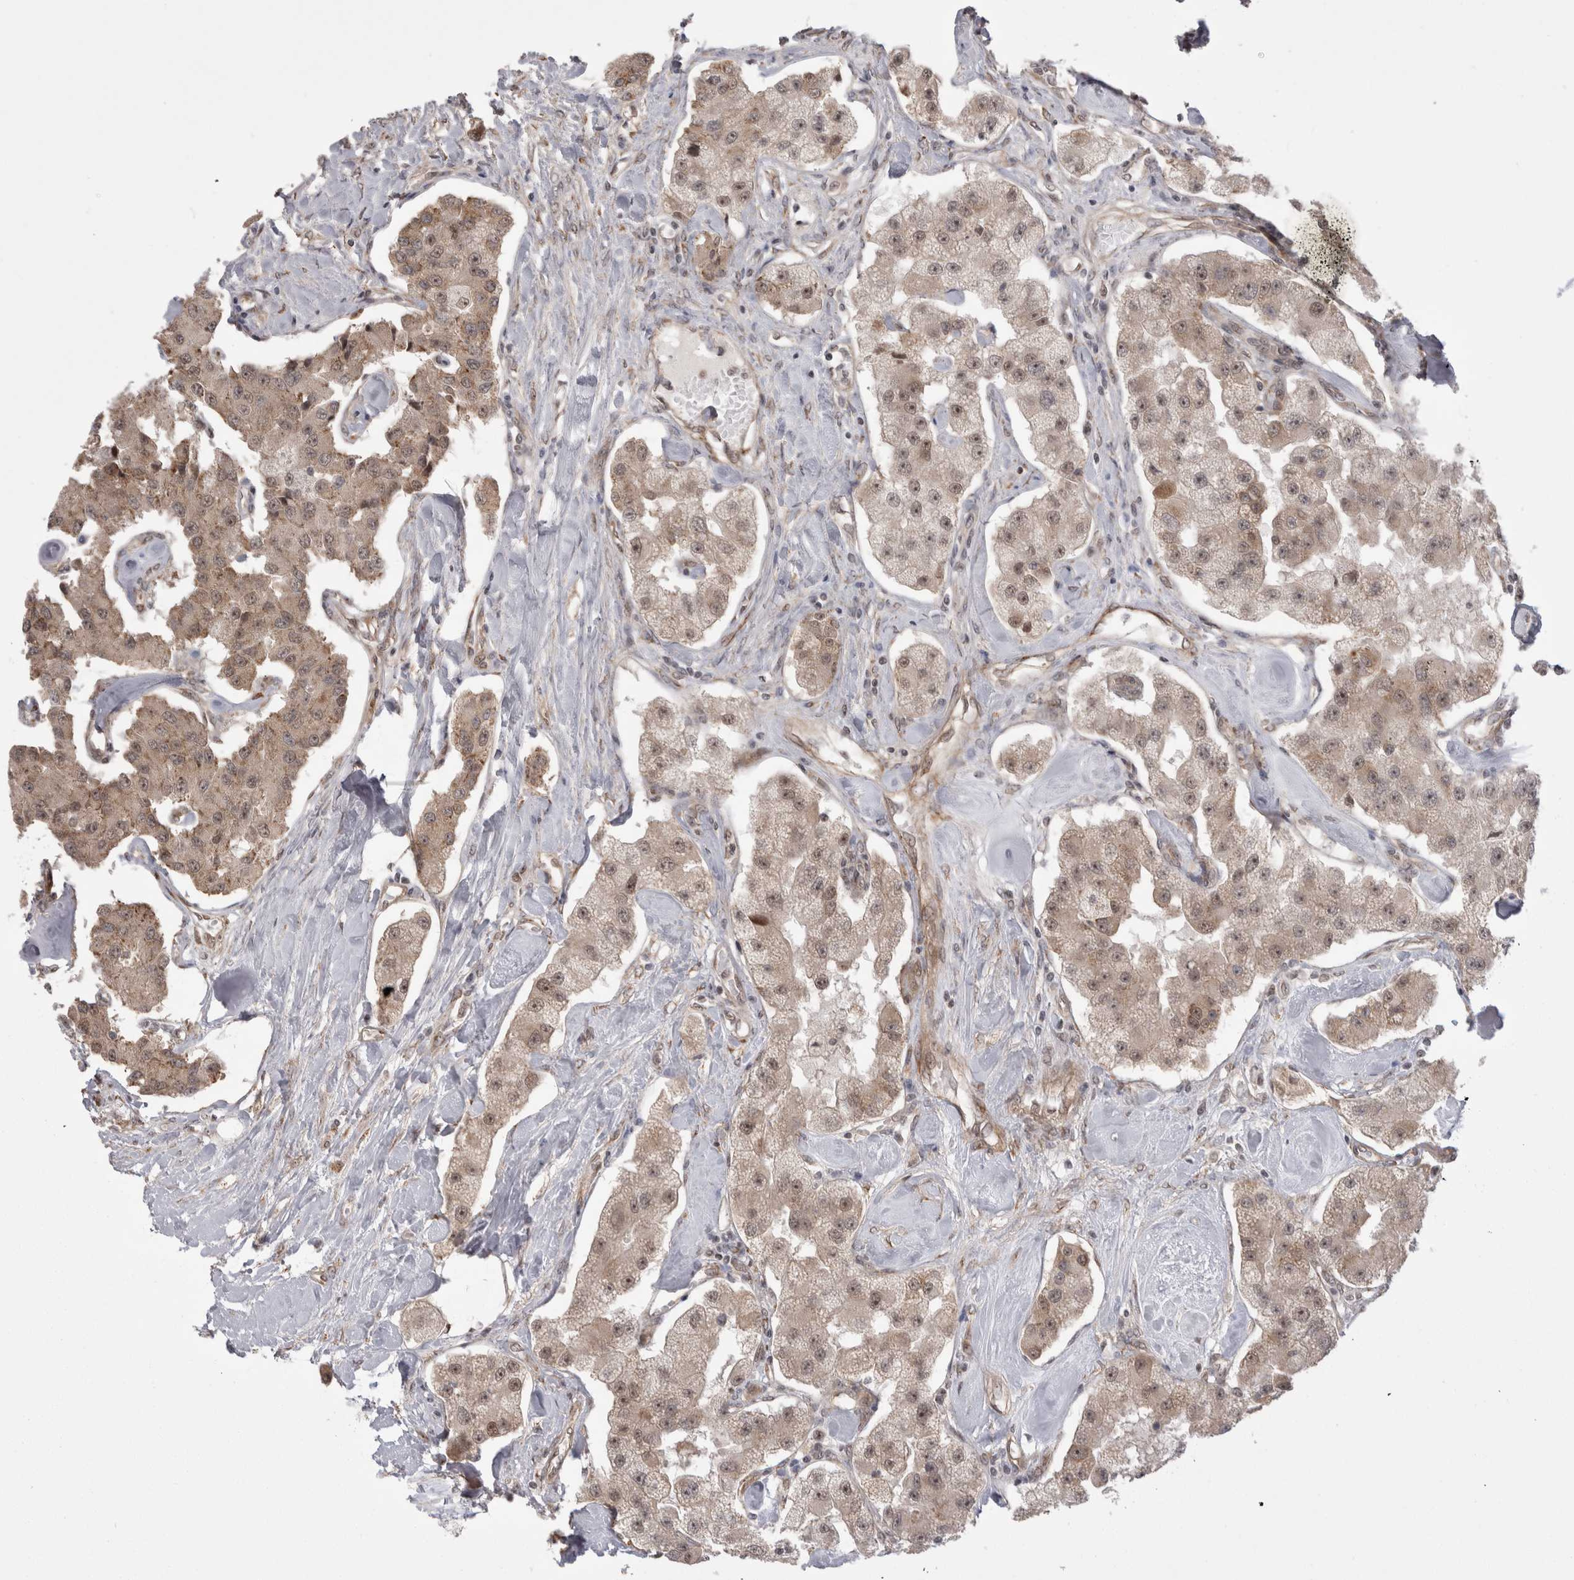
{"staining": {"intensity": "weak", "quantity": ">75%", "location": "cytoplasmic/membranous,nuclear"}, "tissue": "carcinoid", "cell_type": "Tumor cells", "image_type": "cancer", "snomed": [{"axis": "morphology", "description": "Carcinoid, malignant, NOS"}, {"axis": "topography", "description": "Pancreas"}], "caption": "Tumor cells exhibit low levels of weak cytoplasmic/membranous and nuclear positivity in approximately >75% of cells in carcinoid (malignant).", "gene": "EXOSC4", "patient": {"sex": "male", "age": 41}}